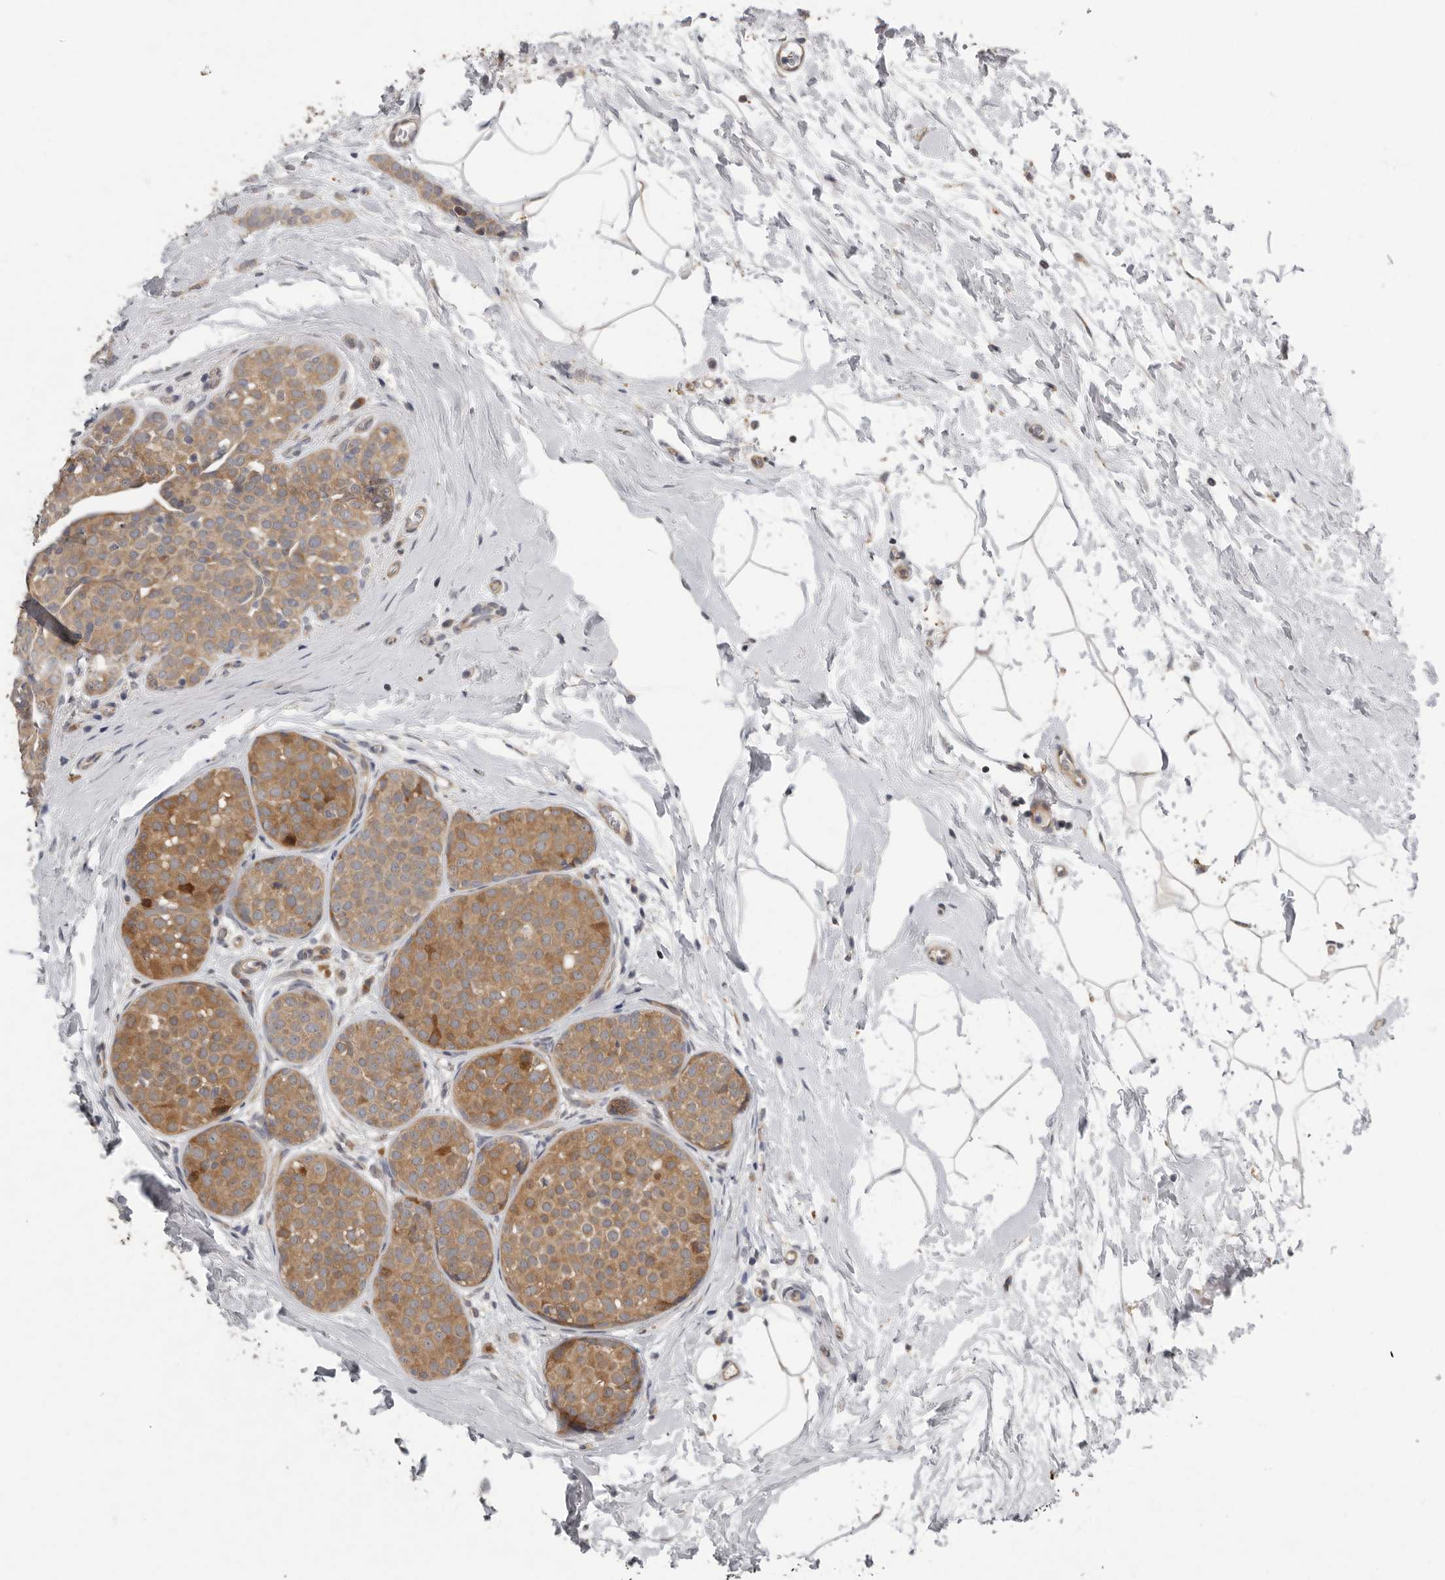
{"staining": {"intensity": "moderate", "quantity": ">75%", "location": "cytoplasmic/membranous"}, "tissue": "breast cancer", "cell_type": "Tumor cells", "image_type": "cancer", "snomed": [{"axis": "morphology", "description": "Lobular carcinoma, in situ"}, {"axis": "morphology", "description": "Lobular carcinoma"}, {"axis": "topography", "description": "Breast"}], "caption": "Human breast cancer (lobular carcinoma in situ) stained with a protein marker displays moderate staining in tumor cells.", "gene": "RALGPS2", "patient": {"sex": "female", "age": 41}}